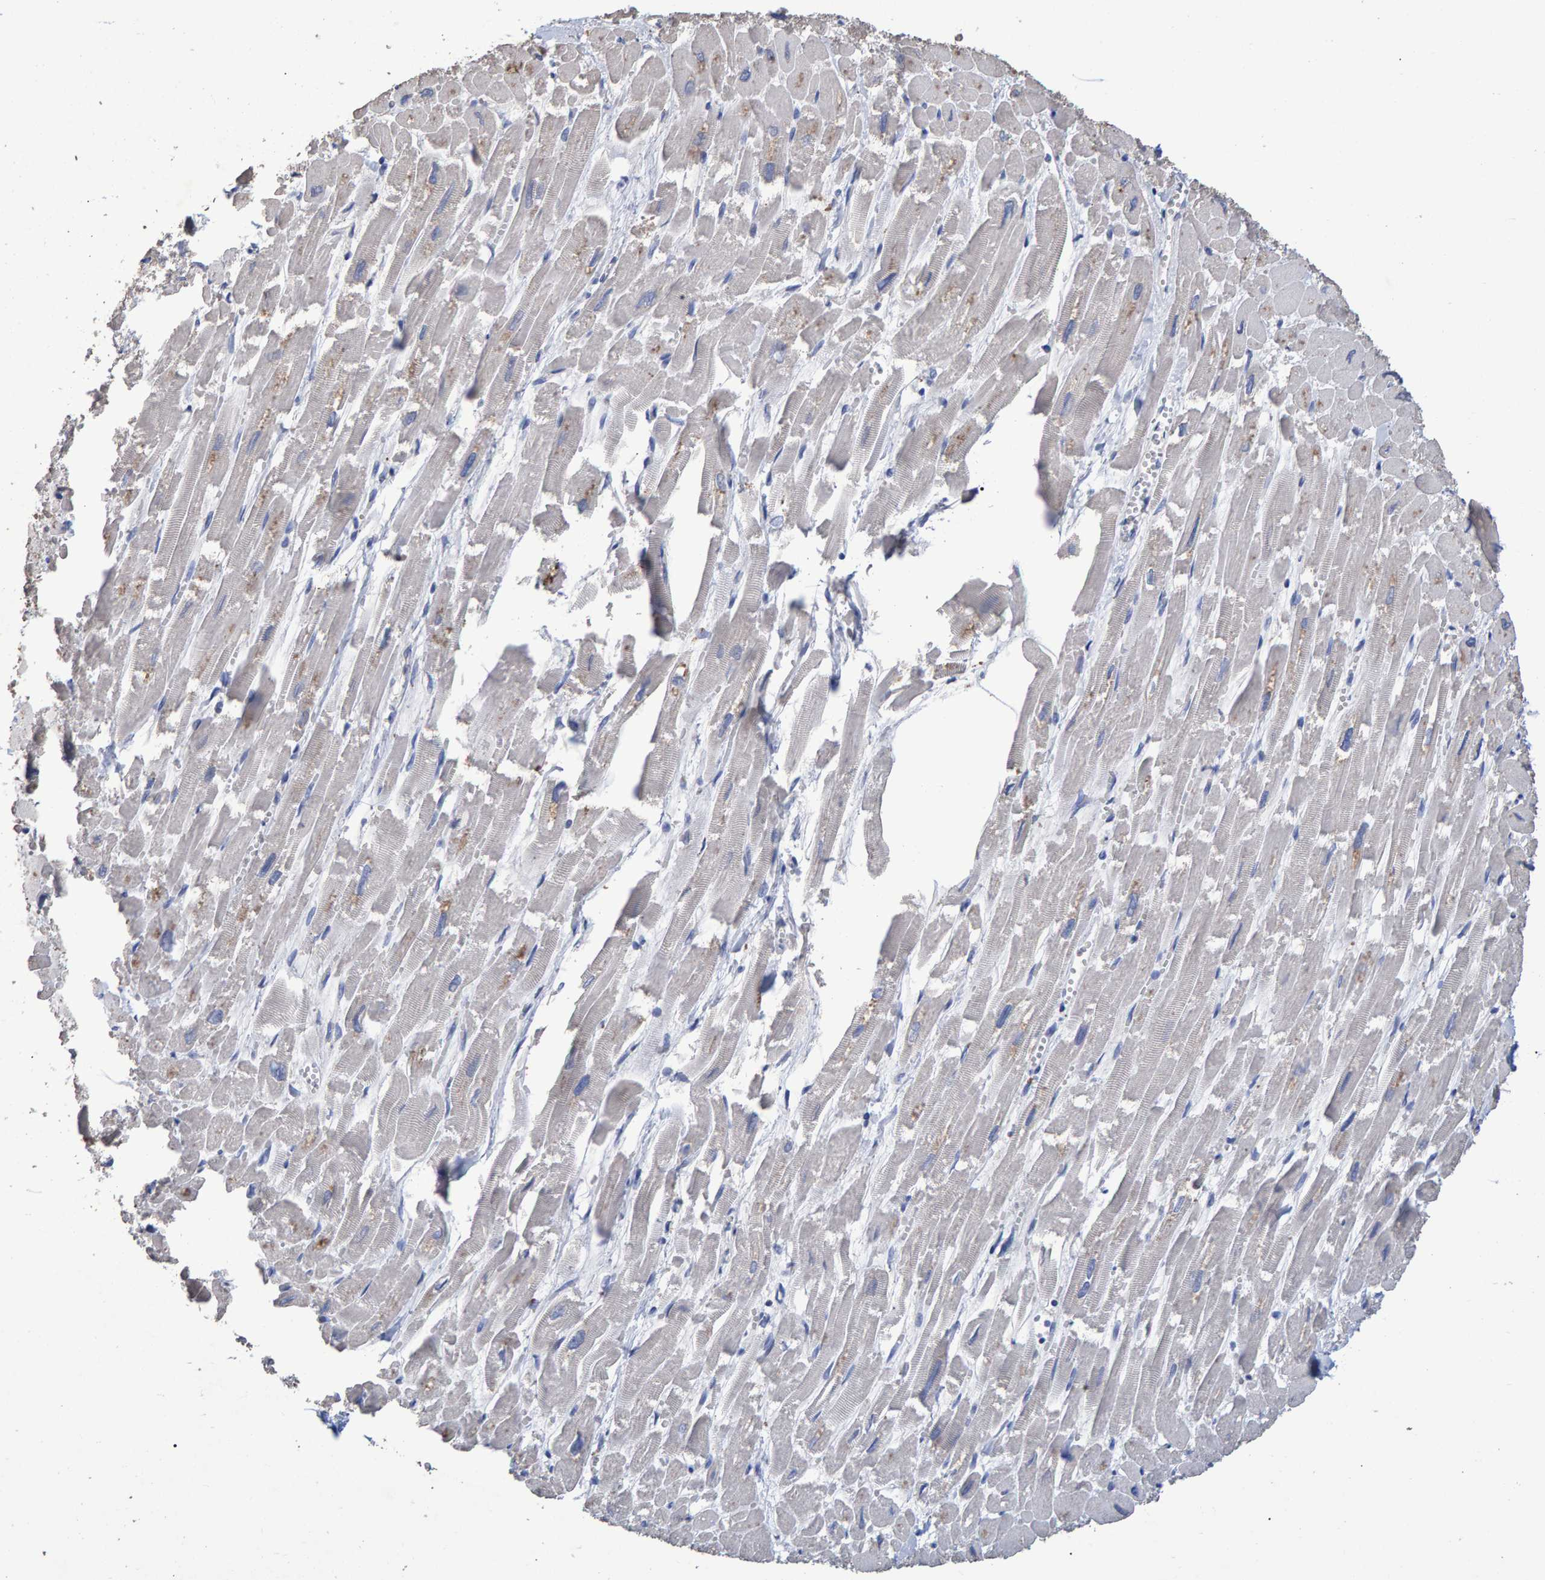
{"staining": {"intensity": "negative", "quantity": "none", "location": "none"}, "tissue": "heart muscle", "cell_type": "Cardiomyocytes", "image_type": "normal", "snomed": [{"axis": "morphology", "description": "Normal tissue, NOS"}, {"axis": "topography", "description": "Heart"}], "caption": "DAB immunohistochemical staining of unremarkable heart muscle displays no significant staining in cardiomyocytes. (DAB IHC, high magnification).", "gene": "HEMGN", "patient": {"sex": "male", "age": 54}}